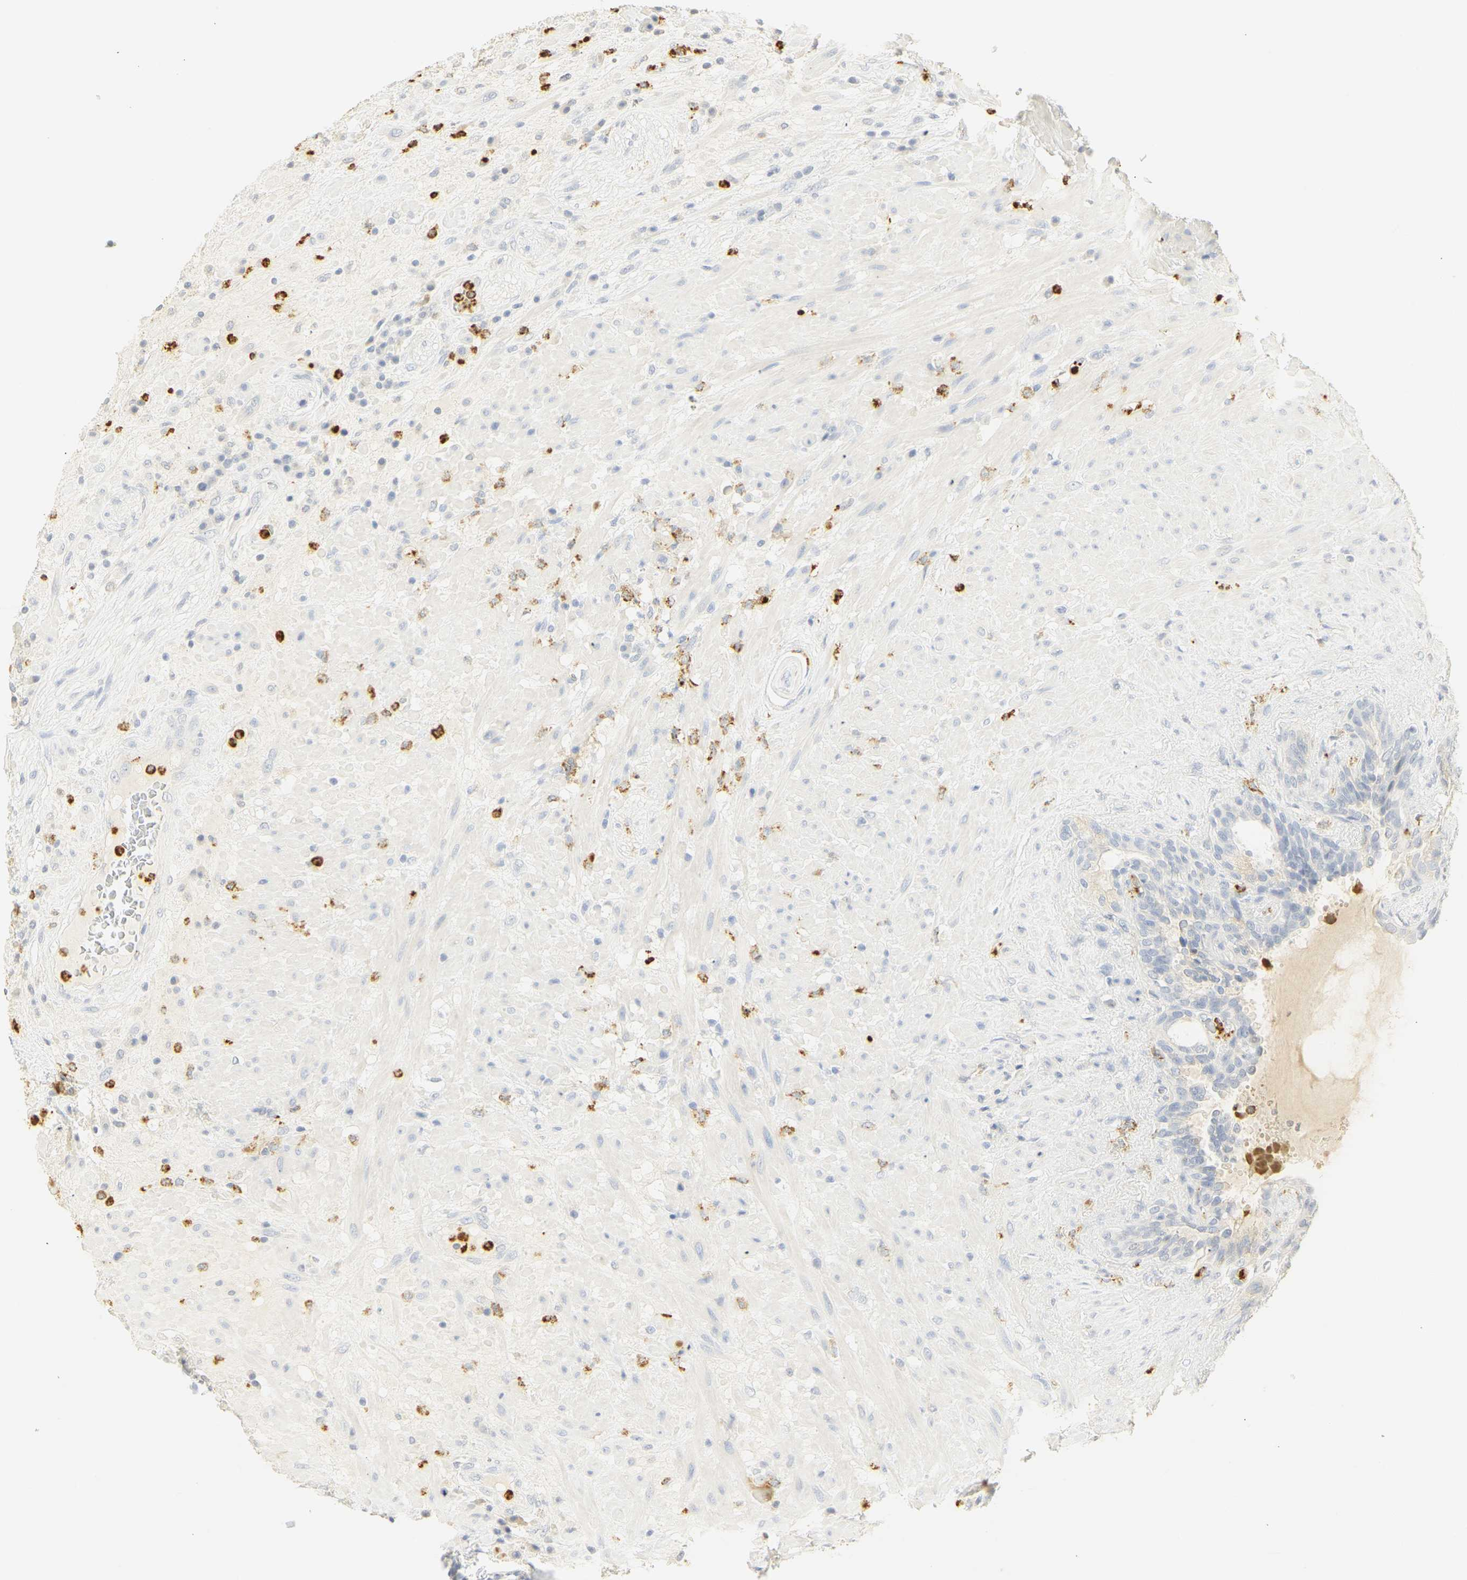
{"staining": {"intensity": "negative", "quantity": "none", "location": "none"}, "tissue": "seminal vesicle", "cell_type": "Glandular cells", "image_type": "normal", "snomed": [{"axis": "morphology", "description": "Normal tissue, NOS"}, {"axis": "topography", "description": "Seminal veicle"}], "caption": "This is an immunohistochemistry (IHC) histopathology image of benign seminal vesicle. There is no expression in glandular cells.", "gene": "MPO", "patient": {"sex": "male", "age": 61}}